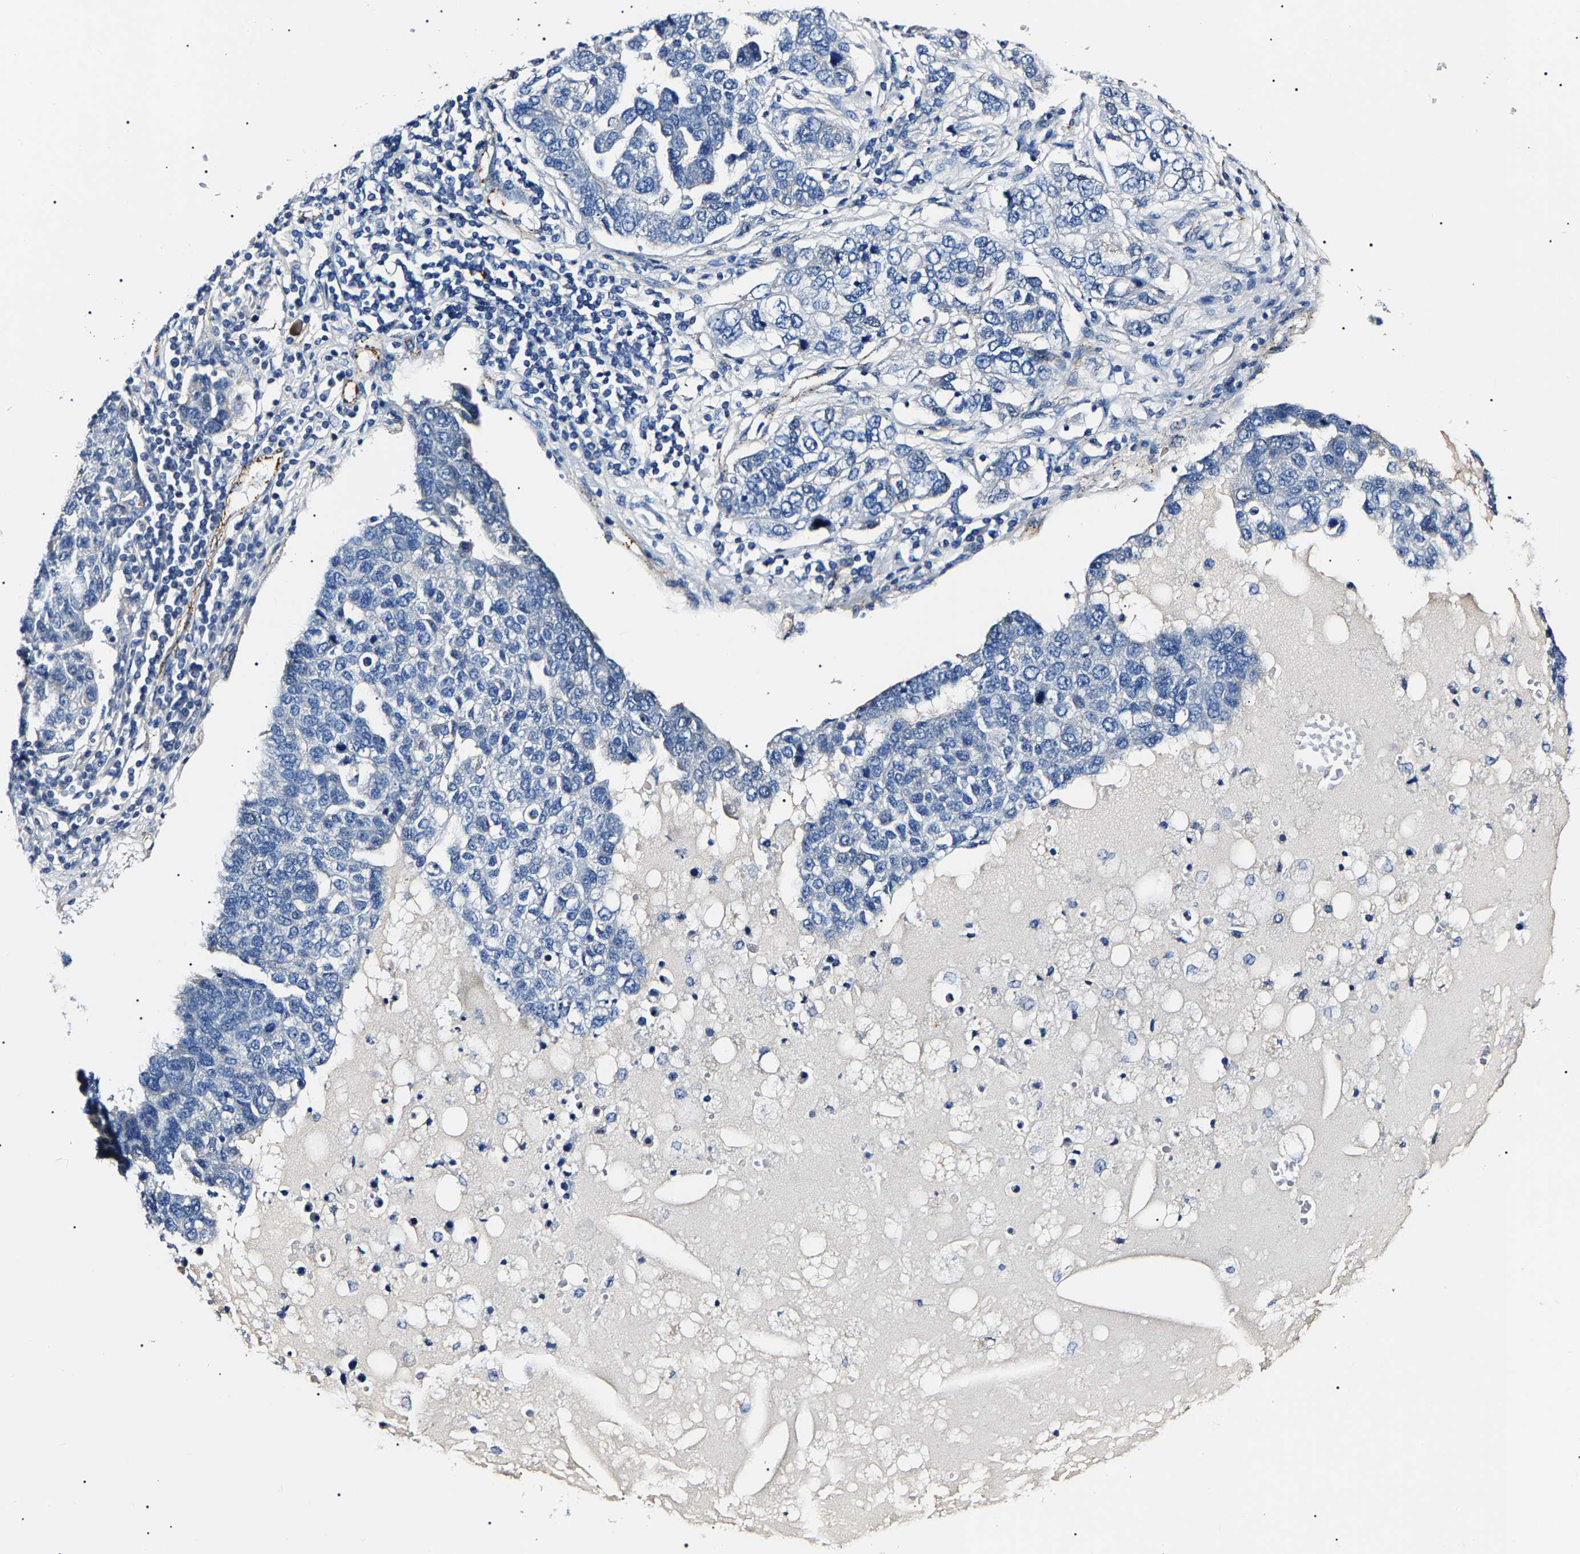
{"staining": {"intensity": "negative", "quantity": "none", "location": "none"}, "tissue": "pancreatic cancer", "cell_type": "Tumor cells", "image_type": "cancer", "snomed": [{"axis": "morphology", "description": "Adenocarcinoma, NOS"}, {"axis": "topography", "description": "Pancreas"}], "caption": "An immunohistochemistry (IHC) photomicrograph of pancreatic cancer (adenocarcinoma) is shown. There is no staining in tumor cells of pancreatic cancer (adenocarcinoma).", "gene": "KLHL42", "patient": {"sex": "female", "age": 61}}